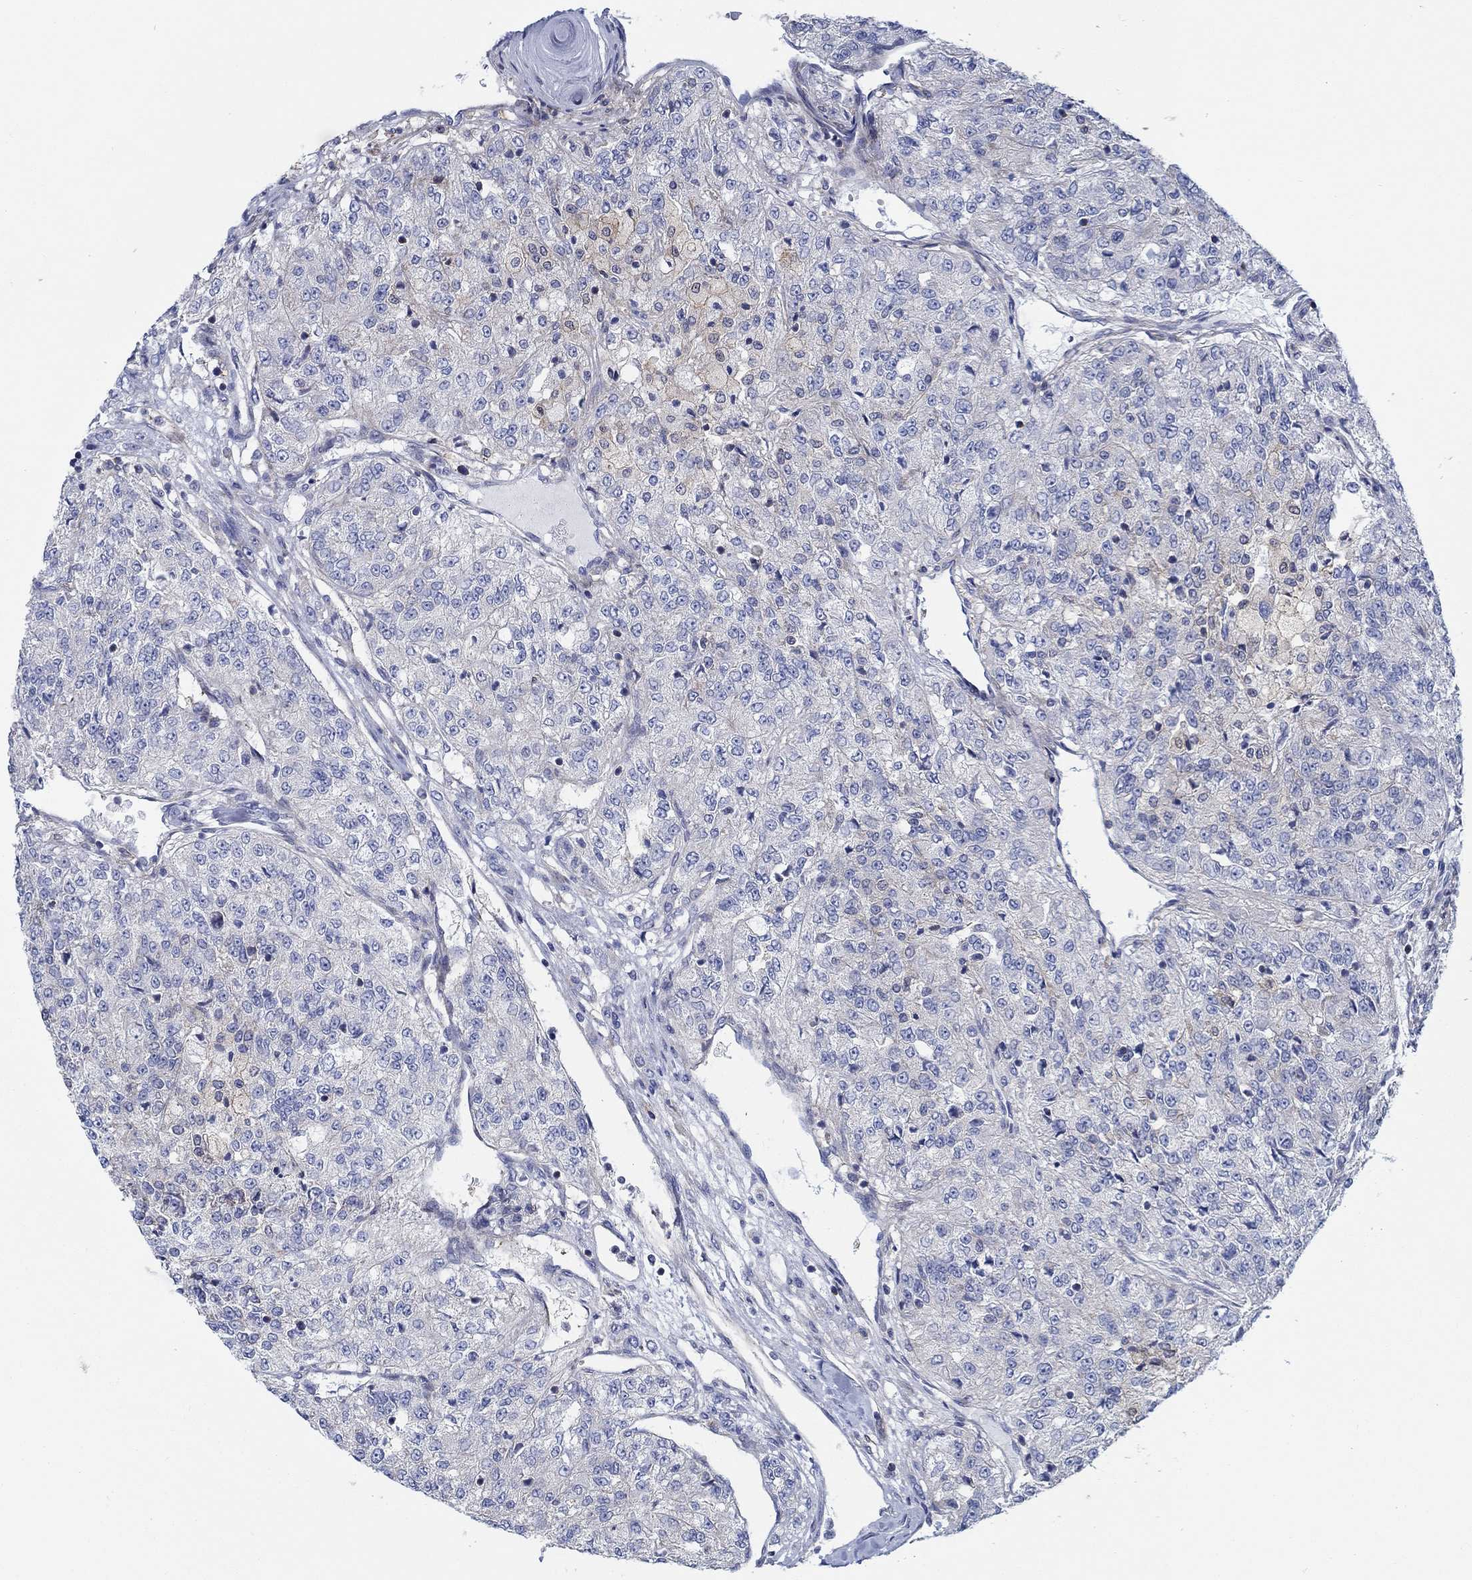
{"staining": {"intensity": "negative", "quantity": "none", "location": "none"}, "tissue": "renal cancer", "cell_type": "Tumor cells", "image_type": "cancer", "snomed": [{"axis": "morphology", "description": "Adenocarcinoma, NOS"}, {"axis": "topography", "description": "Kidney"}], "caption": "This is an IHC micrograph of renal cancer. There is no staining in tumor cells.", "gene": "FMN1", "patient": {"sex": "female", "age": 63}}